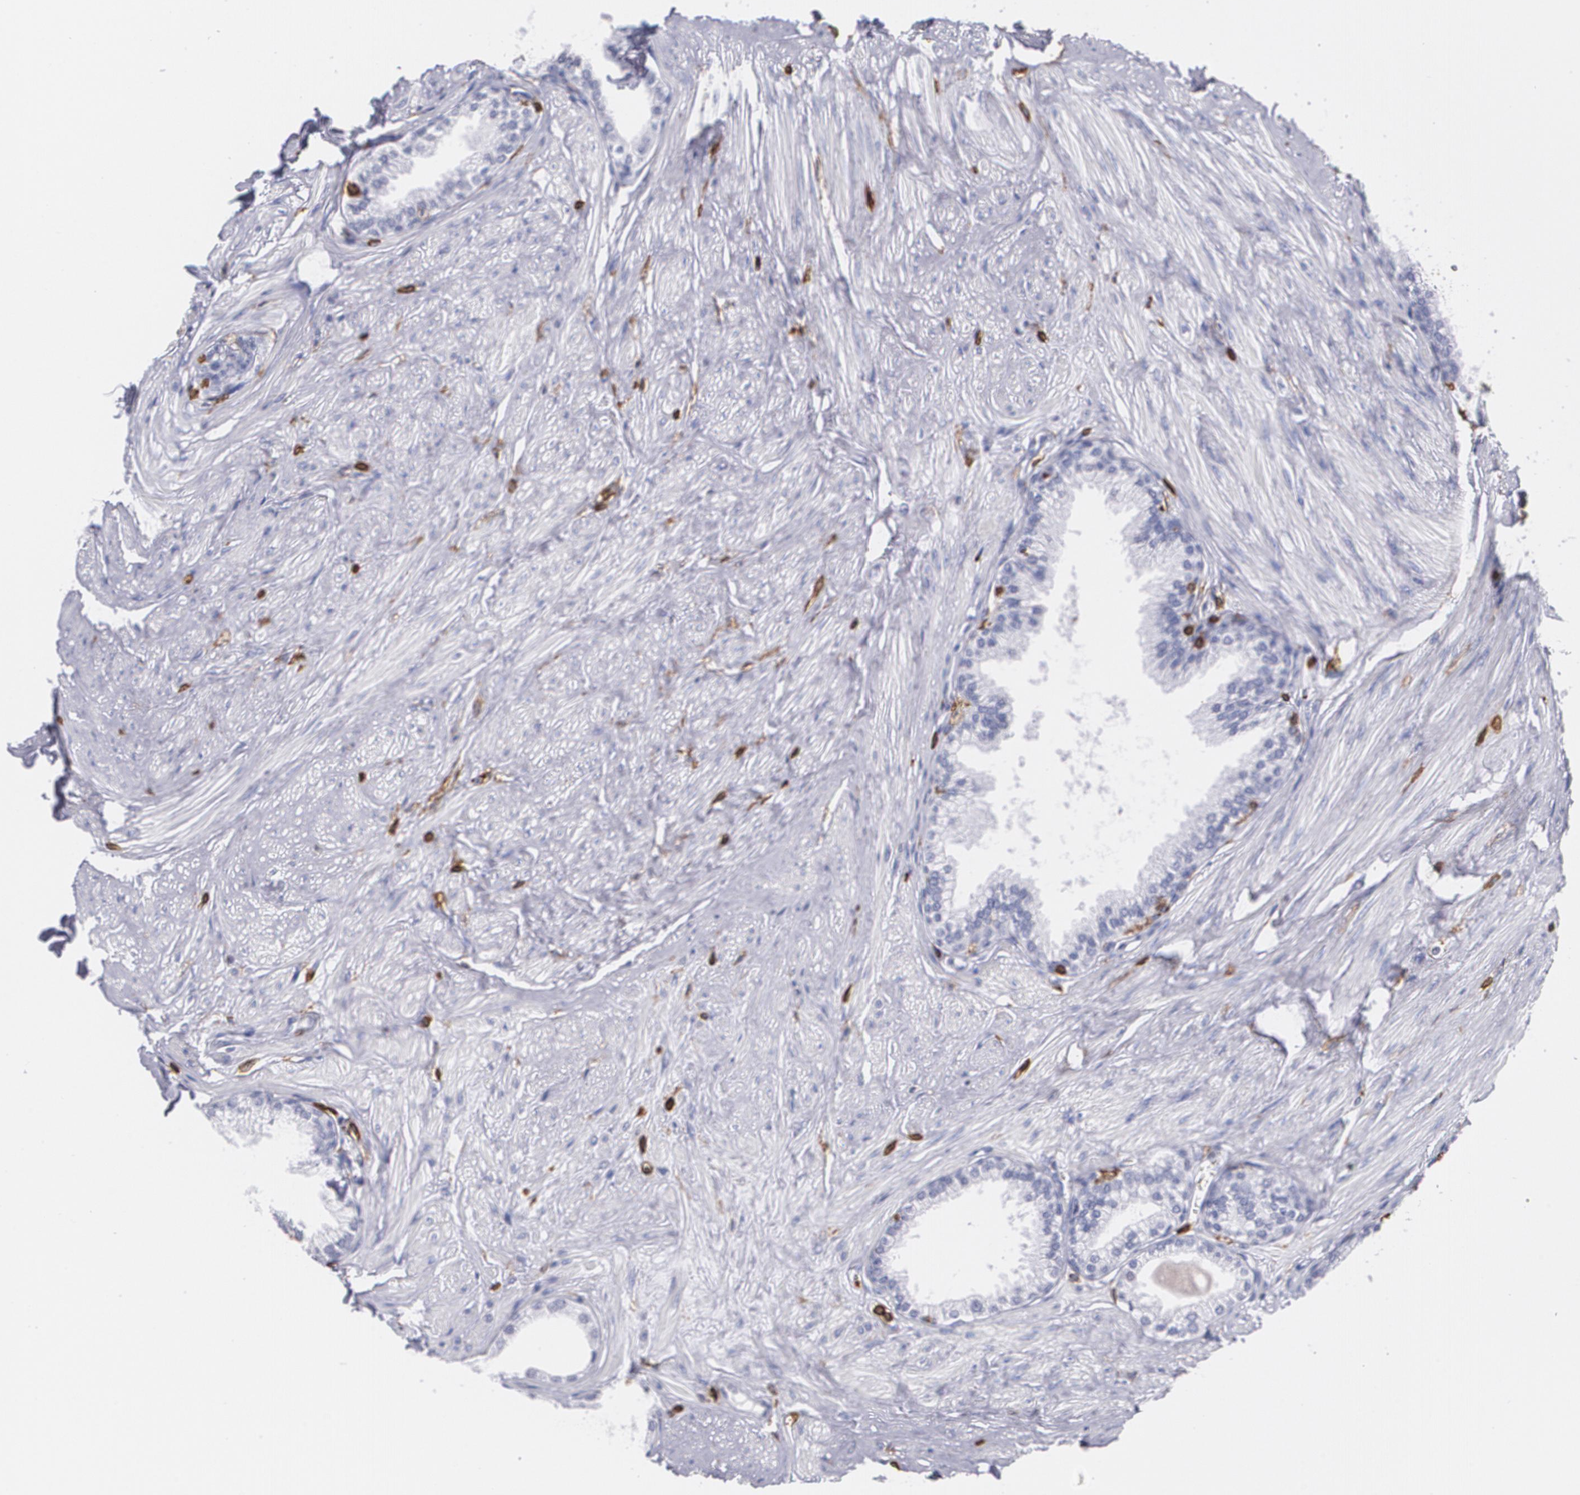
{"staining": {"intensity": "negative", "quantity": "none", "location": "none"}, "tissue": "prostate", "cell_type": "Glandular cells", "image_type": "normal", "snomed": [{"axis": "morphology", "description": "Normal tissue, NOS"}, {"axis": "topography", "description": "Prostate"}], "caption": "Prostate stained for a protein using immunohistochemistry reveals no staining glandular cells.", "gene": "PTPRC", "patient": {"sex": "male", "age": 64}}